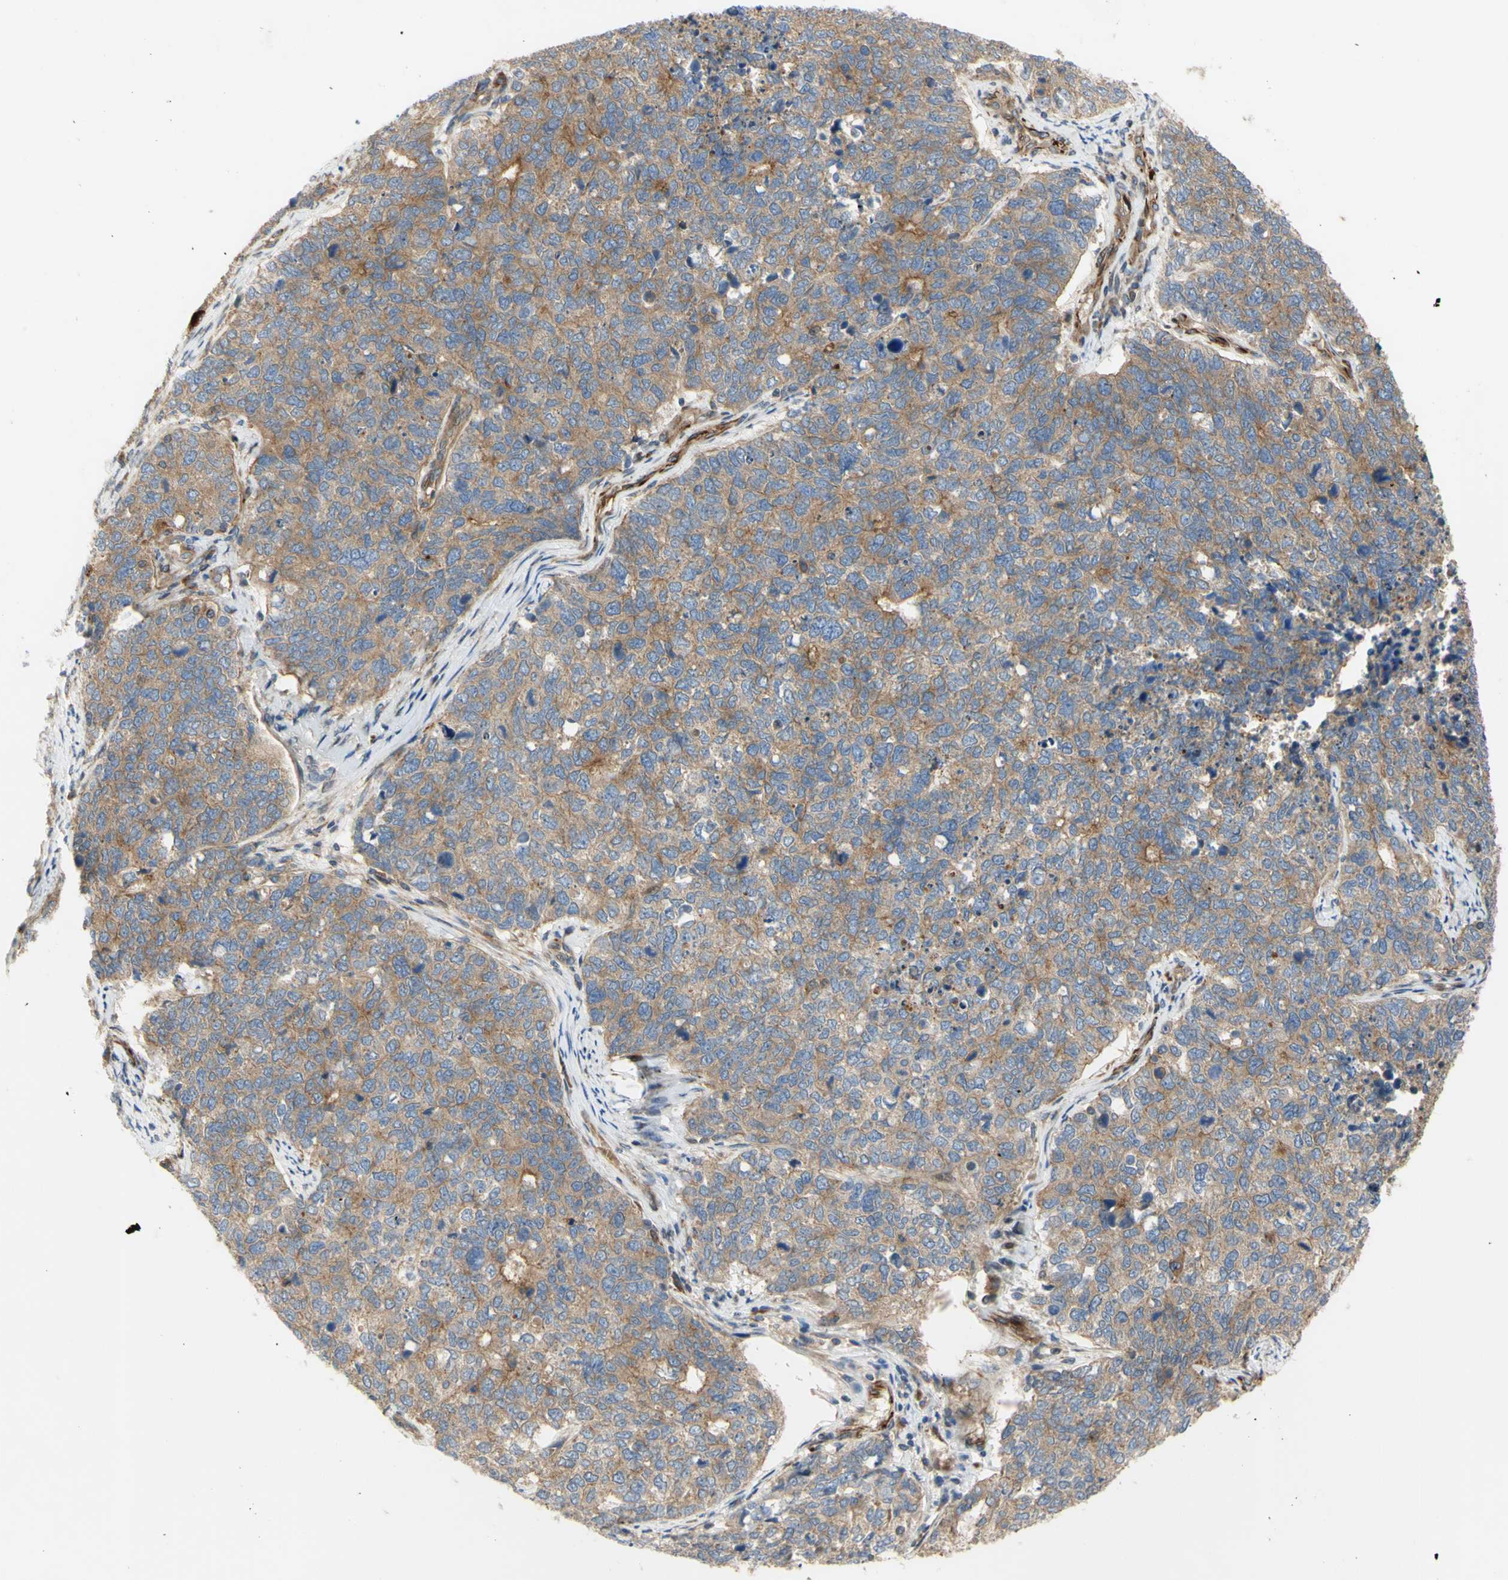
{"staining": {"intensity": "moderate", "quantity": ">75%", "location": "cytoplasmic/membranous"}, "tissue": "cervical cancer", "cell_type": "Tumor cells", "image_type": "cancer", "snomed": [{"axis": "morphology", "description": "Squamous cell carcinoma, NOS"}, {"axis": "topography", "description": "Cervix"}], "caption": "A medium amount of moderate cytoplasmic/membranous expression is present in approximately >75% of tumor cells in cervical squamous cell carcinoma tissue. (Stains: DAB (3,3'-diaminobenzidine) in brown, nuclei in blue, Microscopy: brightfield microscopy at high magnification).", "gene": "TUBG2", "patient": {"sex": "female", "age": 63}}